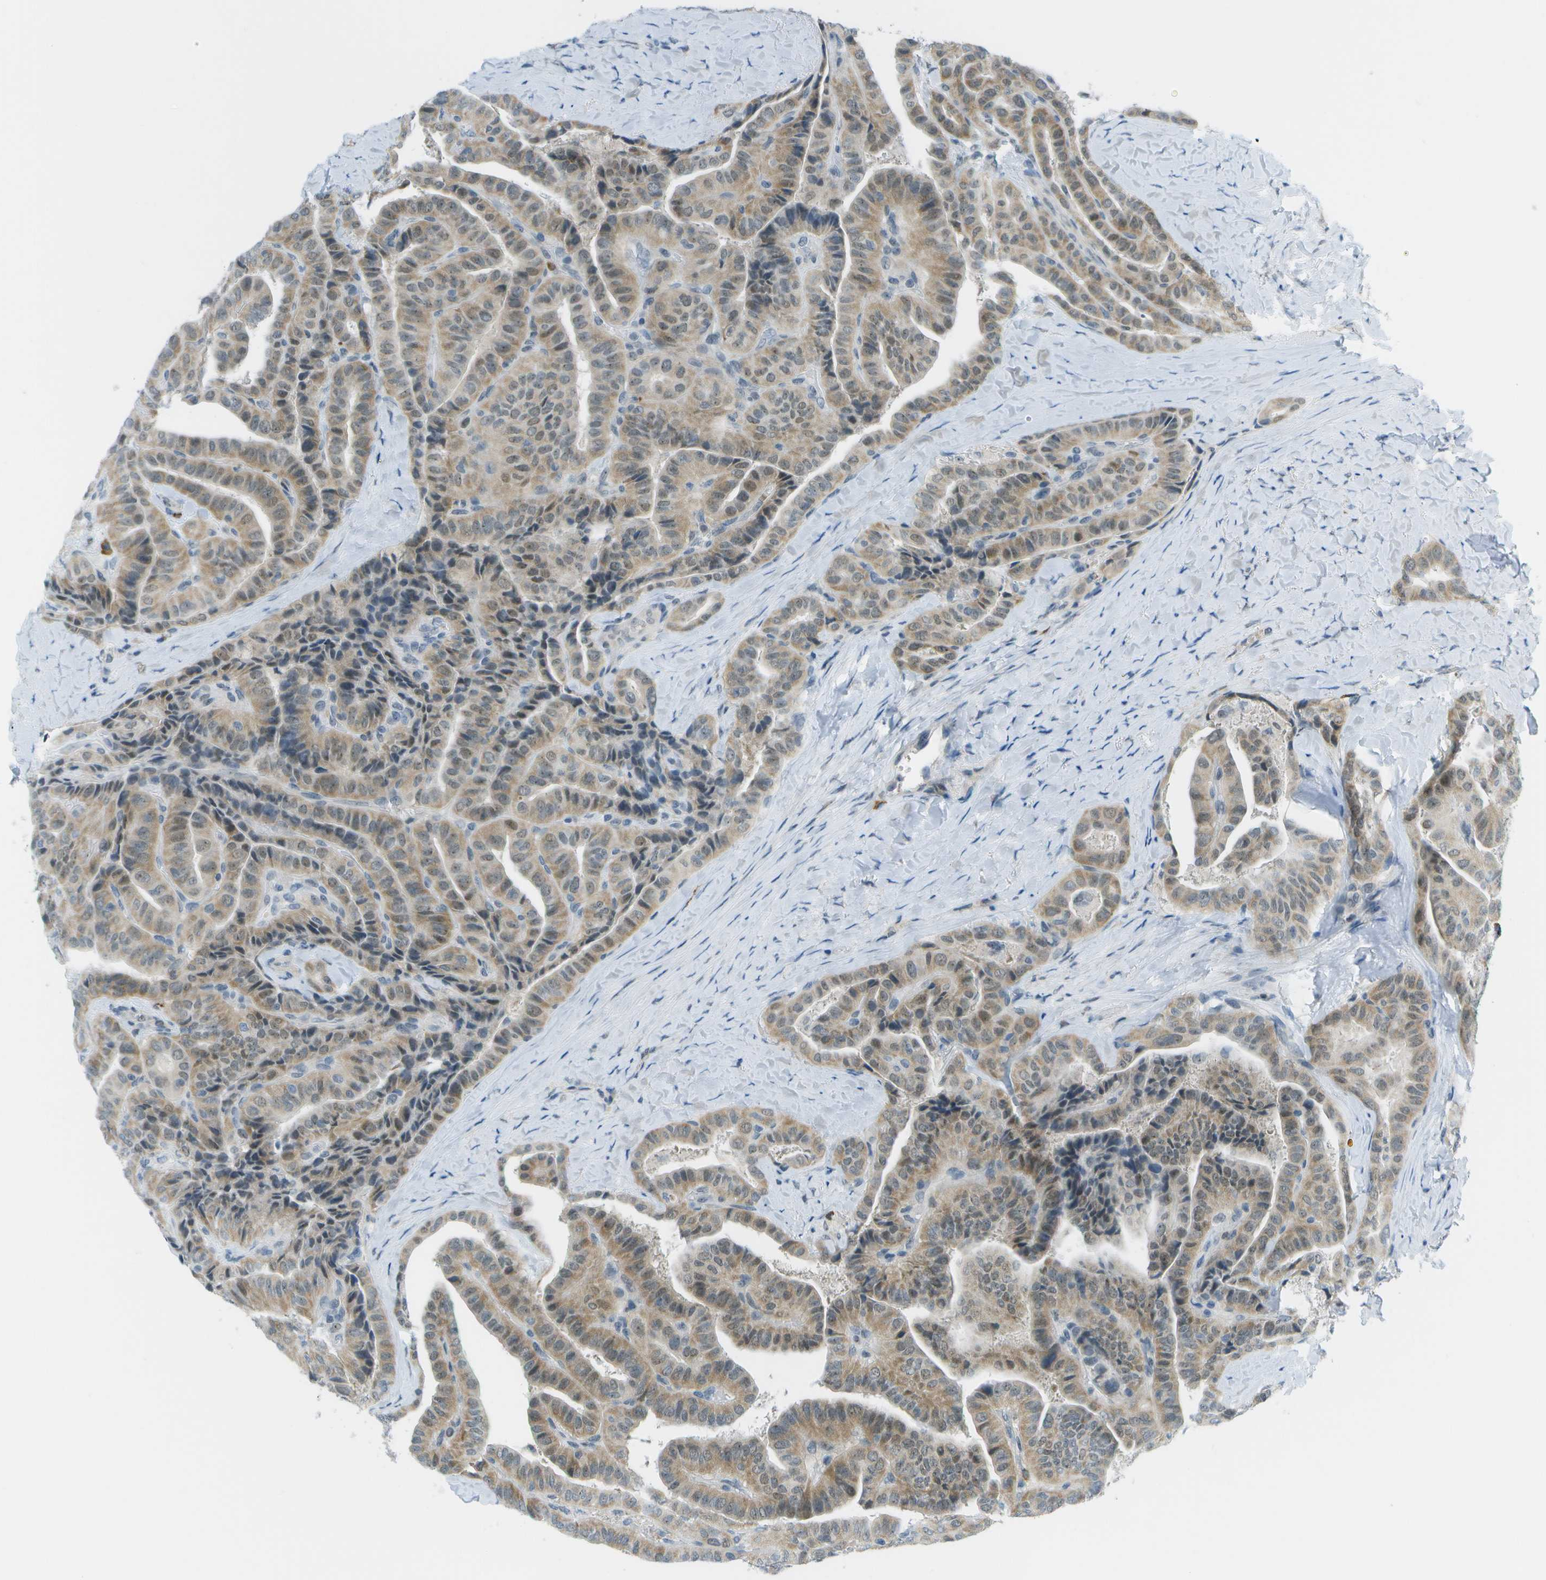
{"staining": {"intensity": "weak", "quantity": ">75%", "location": "cytoplasmic/membranous"}, "tissue": "thyroid cancer", "cell_type": "Tumor cells", "image_type": "cancer", "snomed": [{"axis": "morphology", "description": "Papillary adenocarcinoma, NOS"}, {"axis": "topography", "description": "Thyroid gland"}], "caption": "Human thyroid papillary adenocarcinoma stained with a protein marker demonstrates weak staining in tumor cells.", "gene": "PITHD1", "patient": {"sex": "male", "age": 77}}